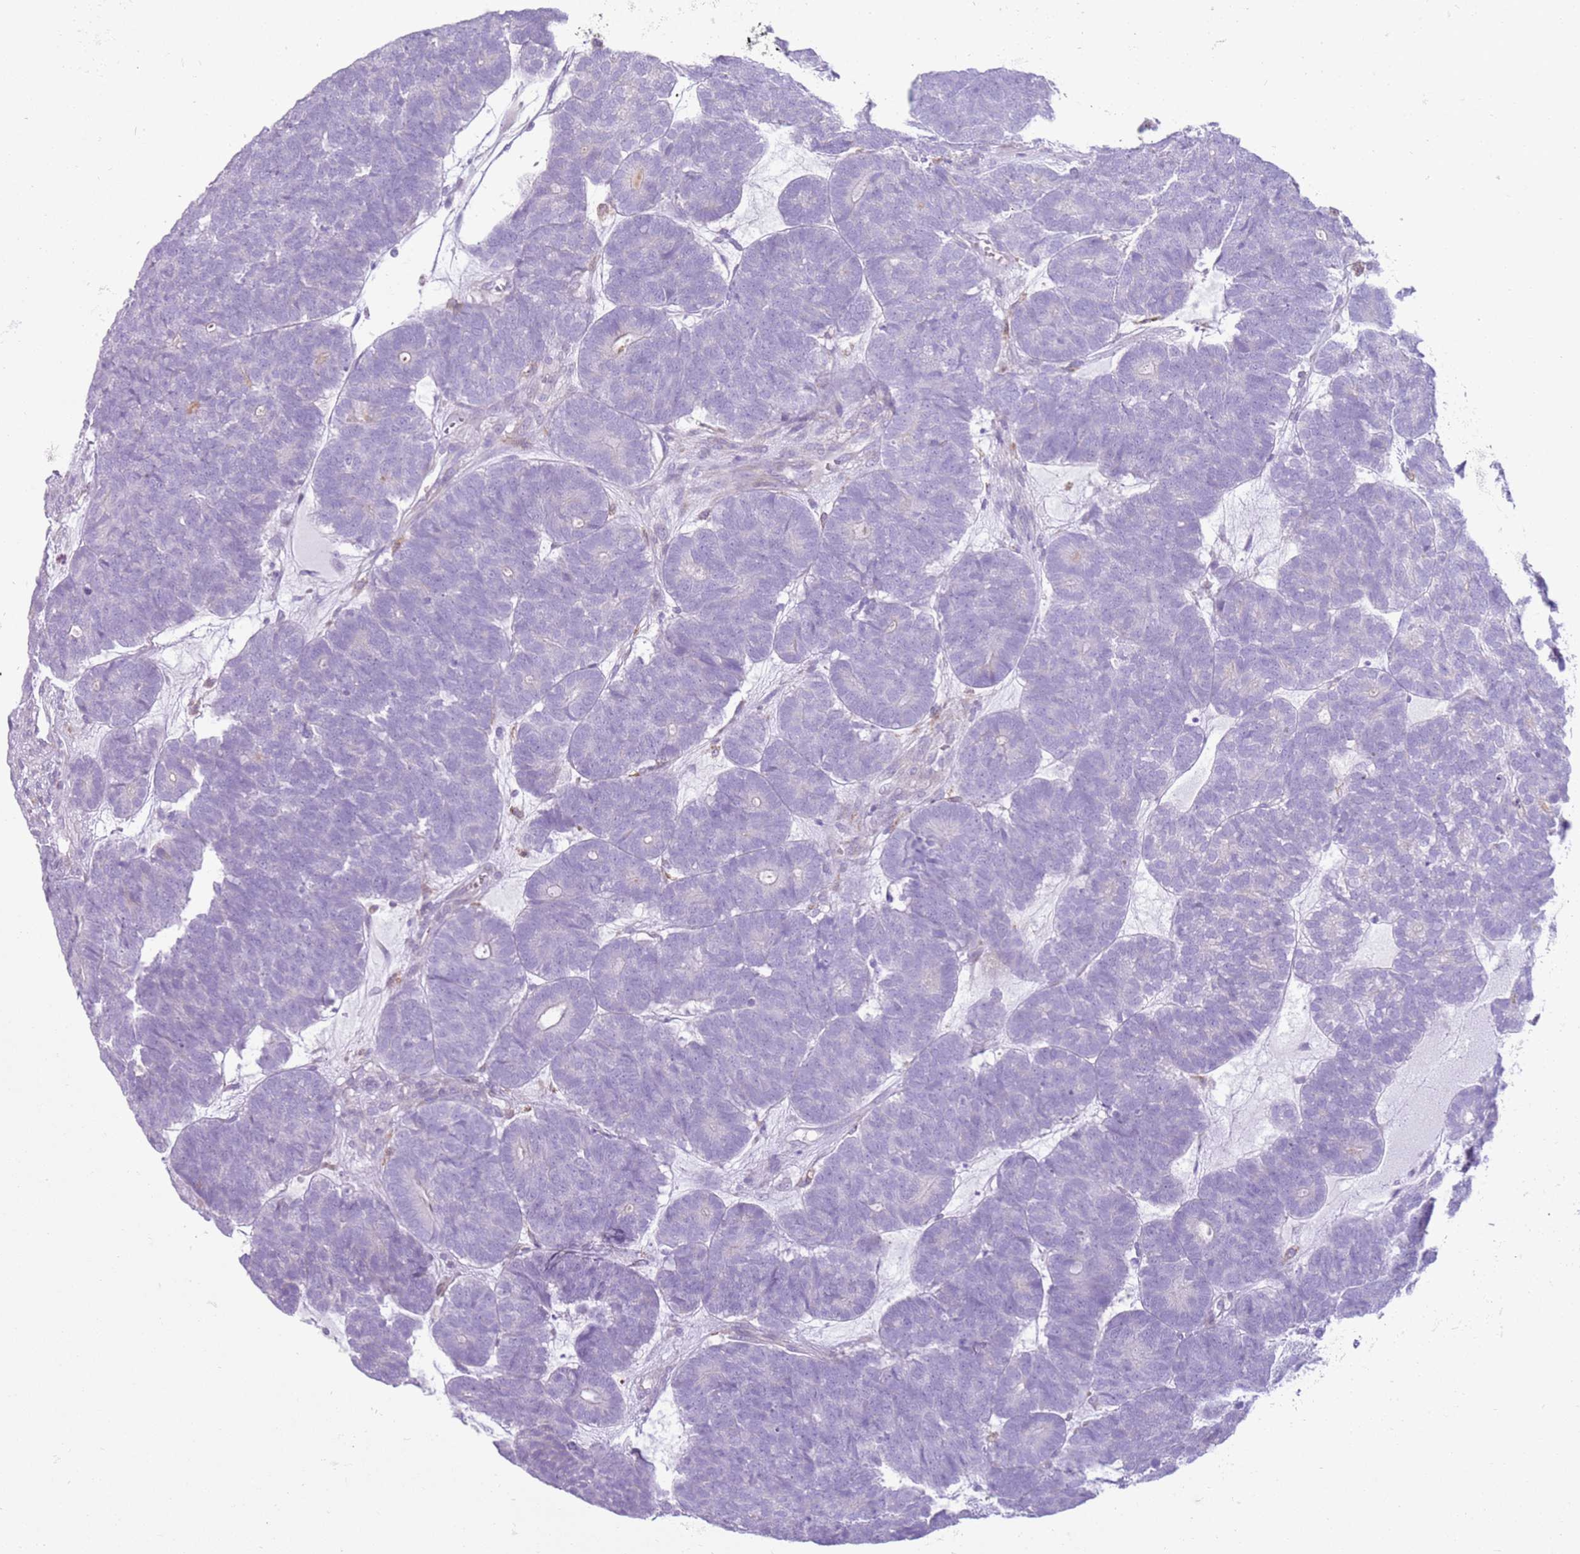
{"staining": {"intensity": "negative", "quantity": "none", "location": "none"}, "tissue": "head and neck cancer", "cell_type": "Tumor cells", "image_type": "cancer", "snomed": [{"axis": "morphology", "description": "Adenocarcinoma, NOS"}, {"axis": "topography", "description": "Head-Neck"}], "caption": "This is an immunohistochemistry (IHC) image of human adenocarcinoma (head and neck). There is no expression in tumor cells.", "gene": "OAF", "patient": {"sex": "female", "age": 81}}